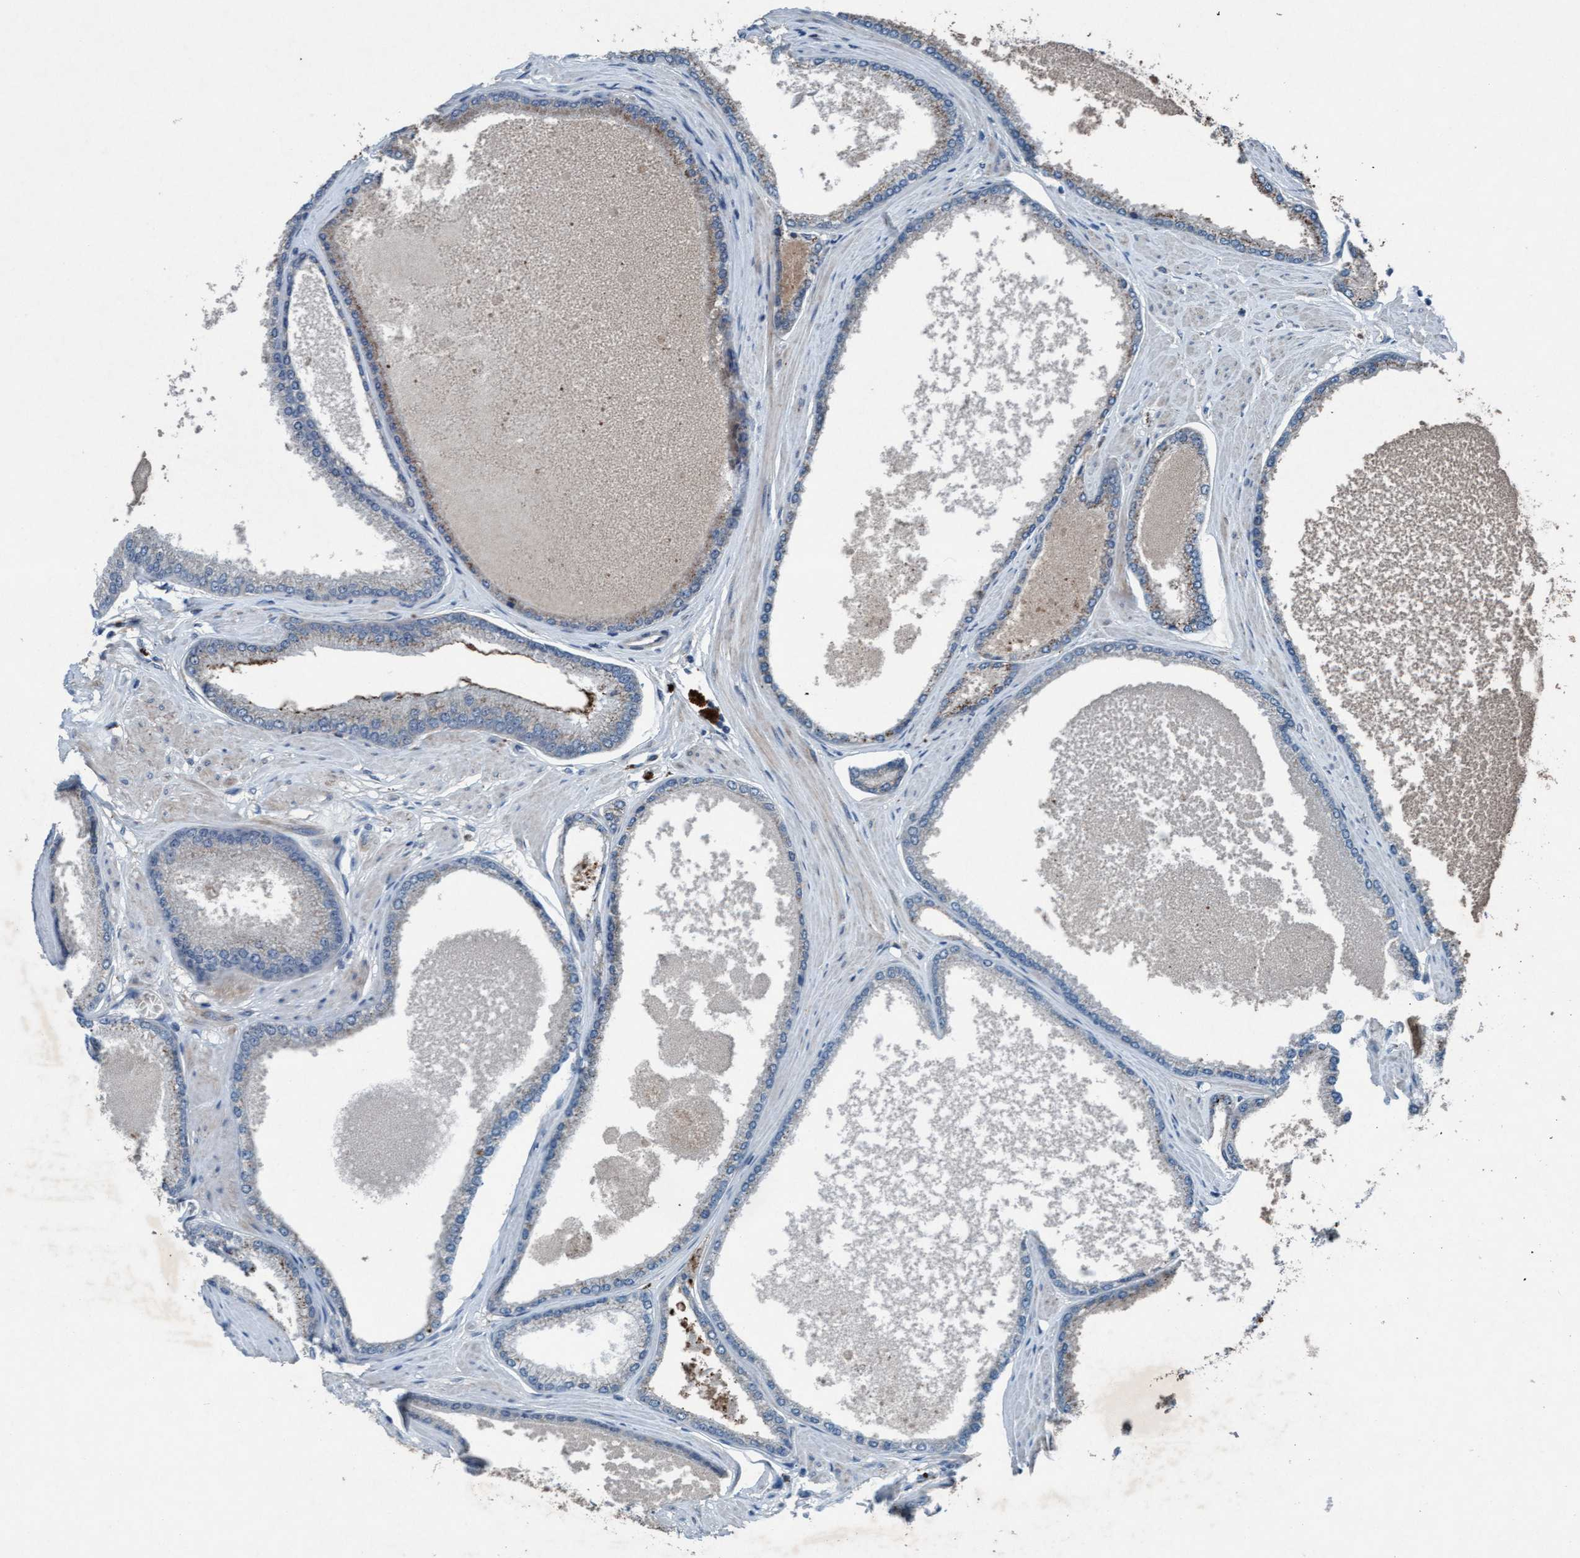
{"staining": {"intensity": "weak", "quantity": "25%-75%", "location": "cytoplasmic/membranous"}, "tissue": "prostate cancer", "cell_type": "Tumor cells", "image_type": "cancer", "snomed": [{"axis": "morphology", "description": "Adenocarcinoma, High grade"}, {"axis": "topography", "description": "Prostate"}], "caption": "High-power microscopy captured an IHC image of adenocarcinoma (high-grade) (prostate), revealing weak cytoplasmic/membranous expression in approximately 25%-75% of tumor cells.", "gene": "PLXNB2", "patient": {"sex": "male", "age": 61}}